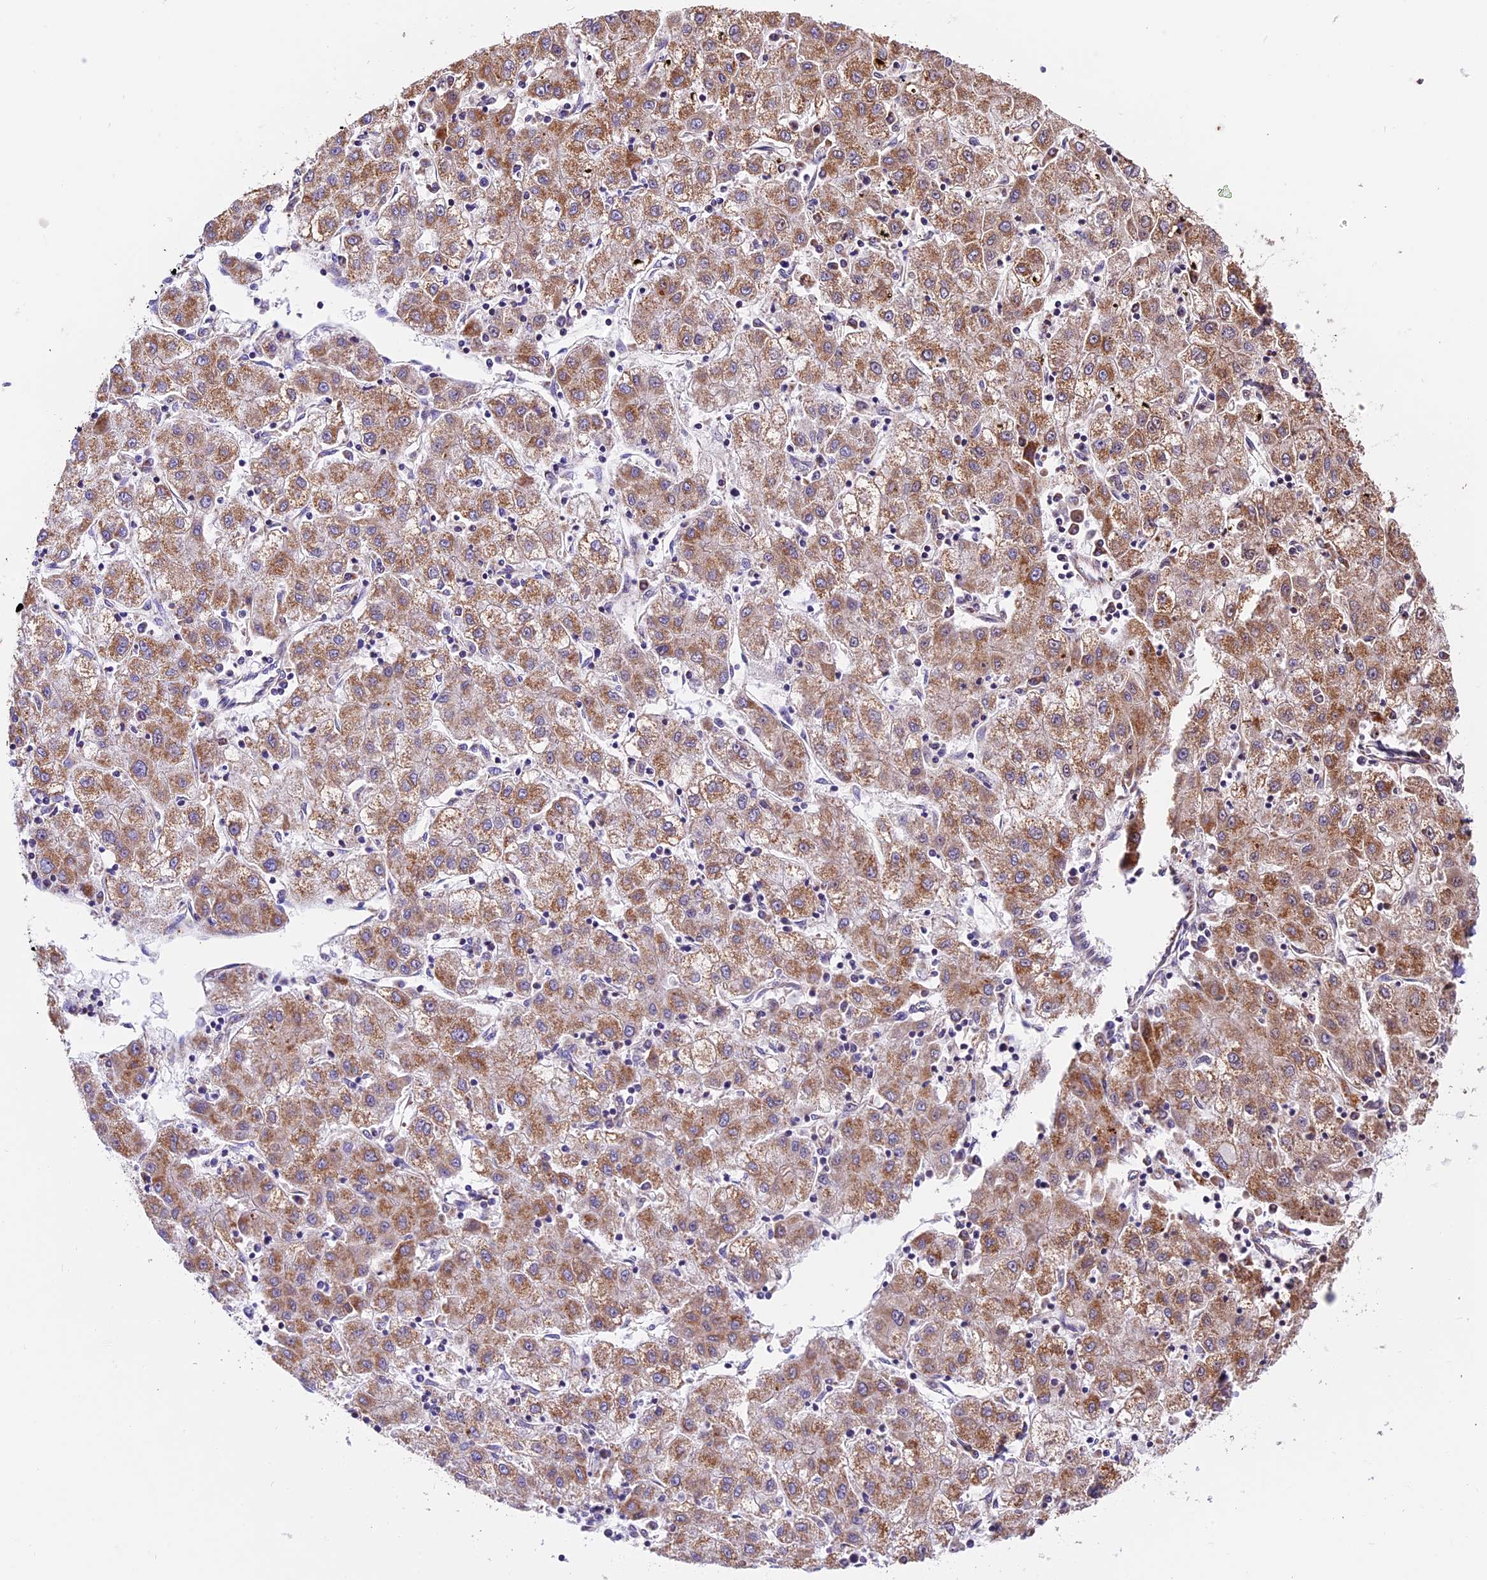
{"staining": {"intensity": "moderate", "quantity": "25%-75%", "location": "cytoplasmic/membranous"}, "tissue": "liver cancer", "cell_type": "Tumor cells", "image_type": "cancer", "snomed": [{"axis": "morphology", "description": "Carcinoma, Hepatocellular, NOS"}, {"axis": "topography", "description": "Liver"}], "caption": "Immunohistochemical staining of hepatocellular carcinoma (liver) demonstrates medium levels of moderate cytoplasmic/membranous protein positivity in approximately 25%-75% of tumor cells. The staining is performed using DAB (3,3'-diaminobenzidine) brown chromogen to label protein expression. The nuclei are counter-stained blue using hematoxylin.", "gene": "NDUFA8", "patient": {"sex": "male", "age": 72}}